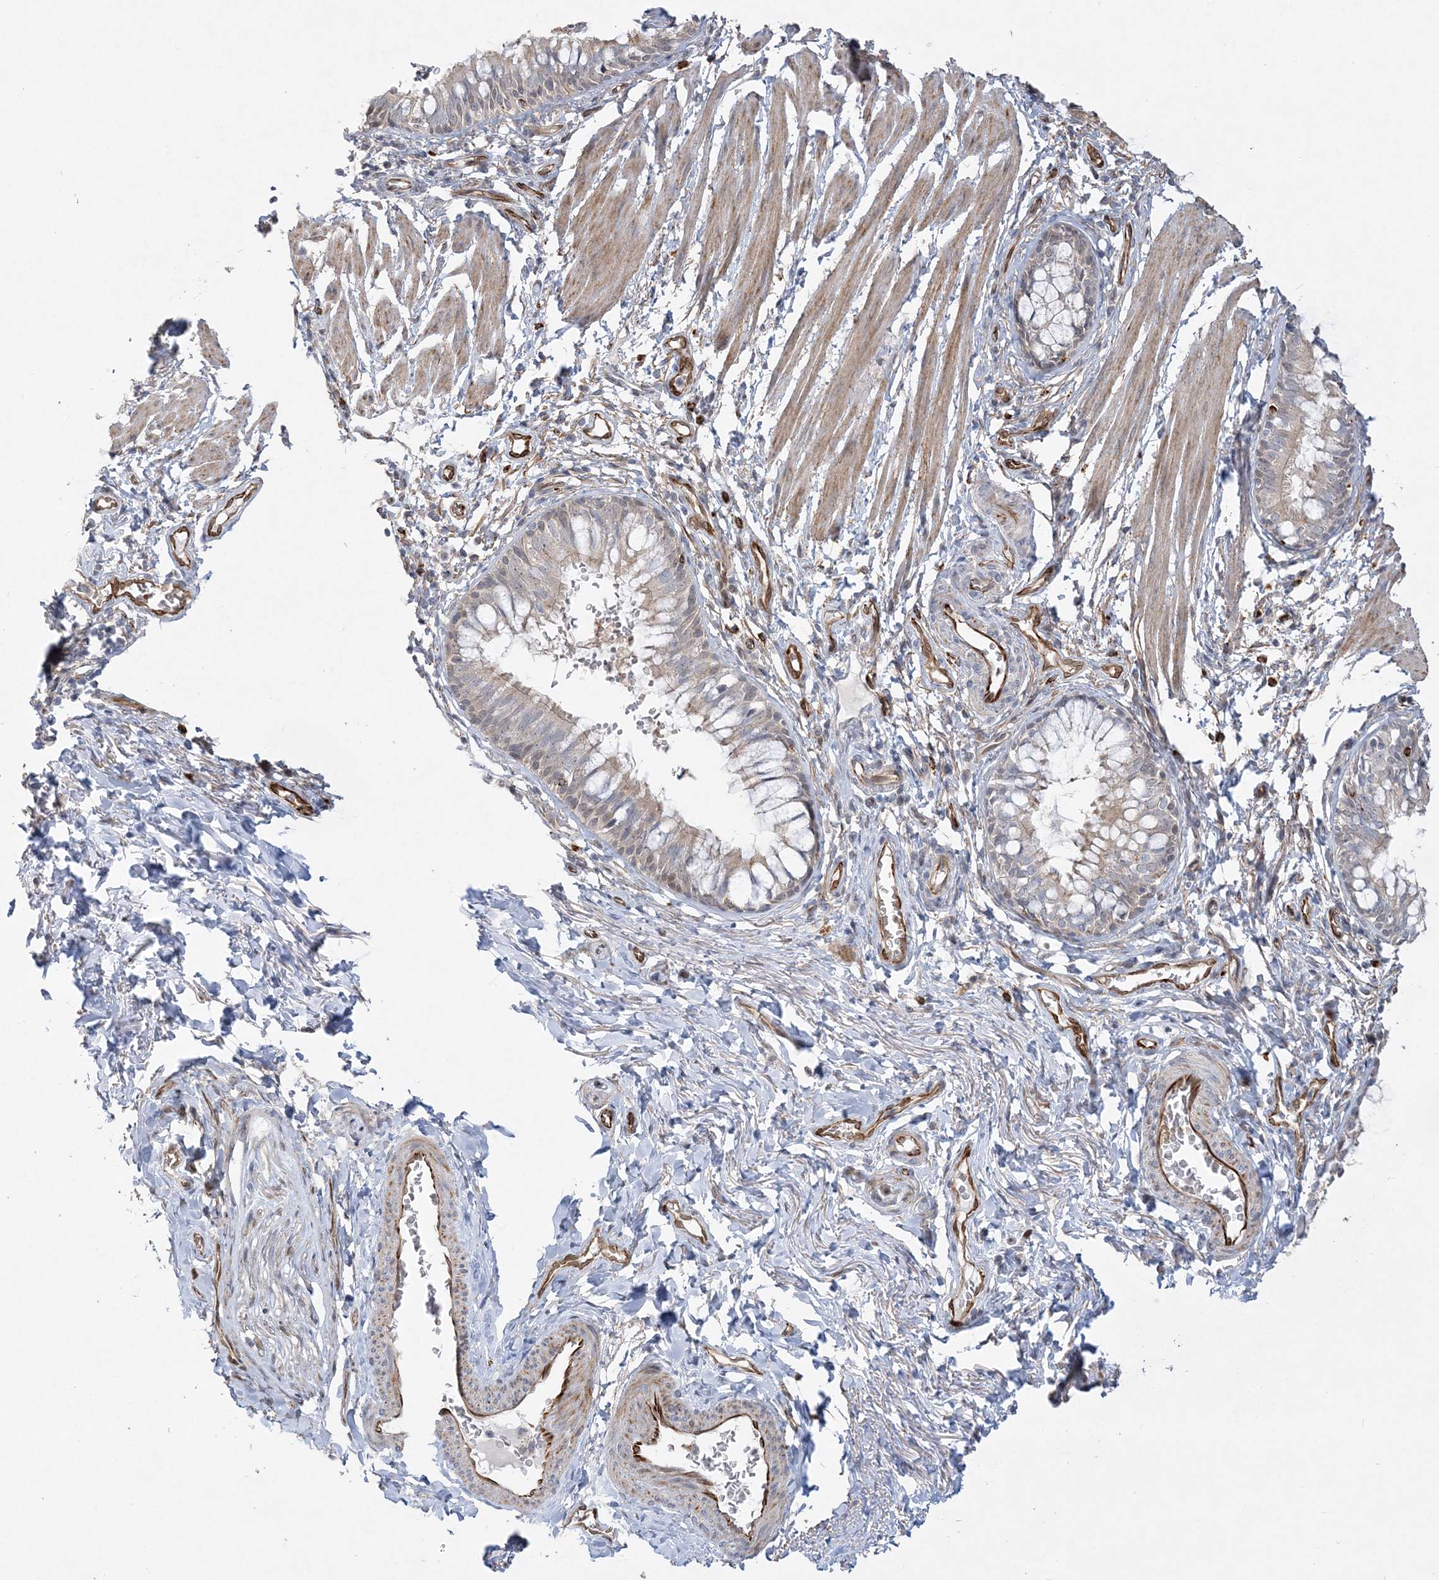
{"staining": {"intensity": "weak", "quantity": "25%-75%", "location": "cytoplasmic/membranous"}, "tissue": "bronchus", "cell_type": "Respiratory epithelial cells", "image_type": "normal", "snomed": [{"axis": "morphology", "description": "Normal tissue, NOS"}, {"axis": "topography", "description": "Cartilage tissue"}, {"axis": "topography", "description": "Bronchus"}], "caption": "Brown immunohistochemical staining in unremarkable human bronchus exhibits weak cytoplasmic/membranous expression in approximately 25%-75% of respiratory epithelial cells.", "gene": "INPP1", "patient": {"sex": "female", "age": 36}}